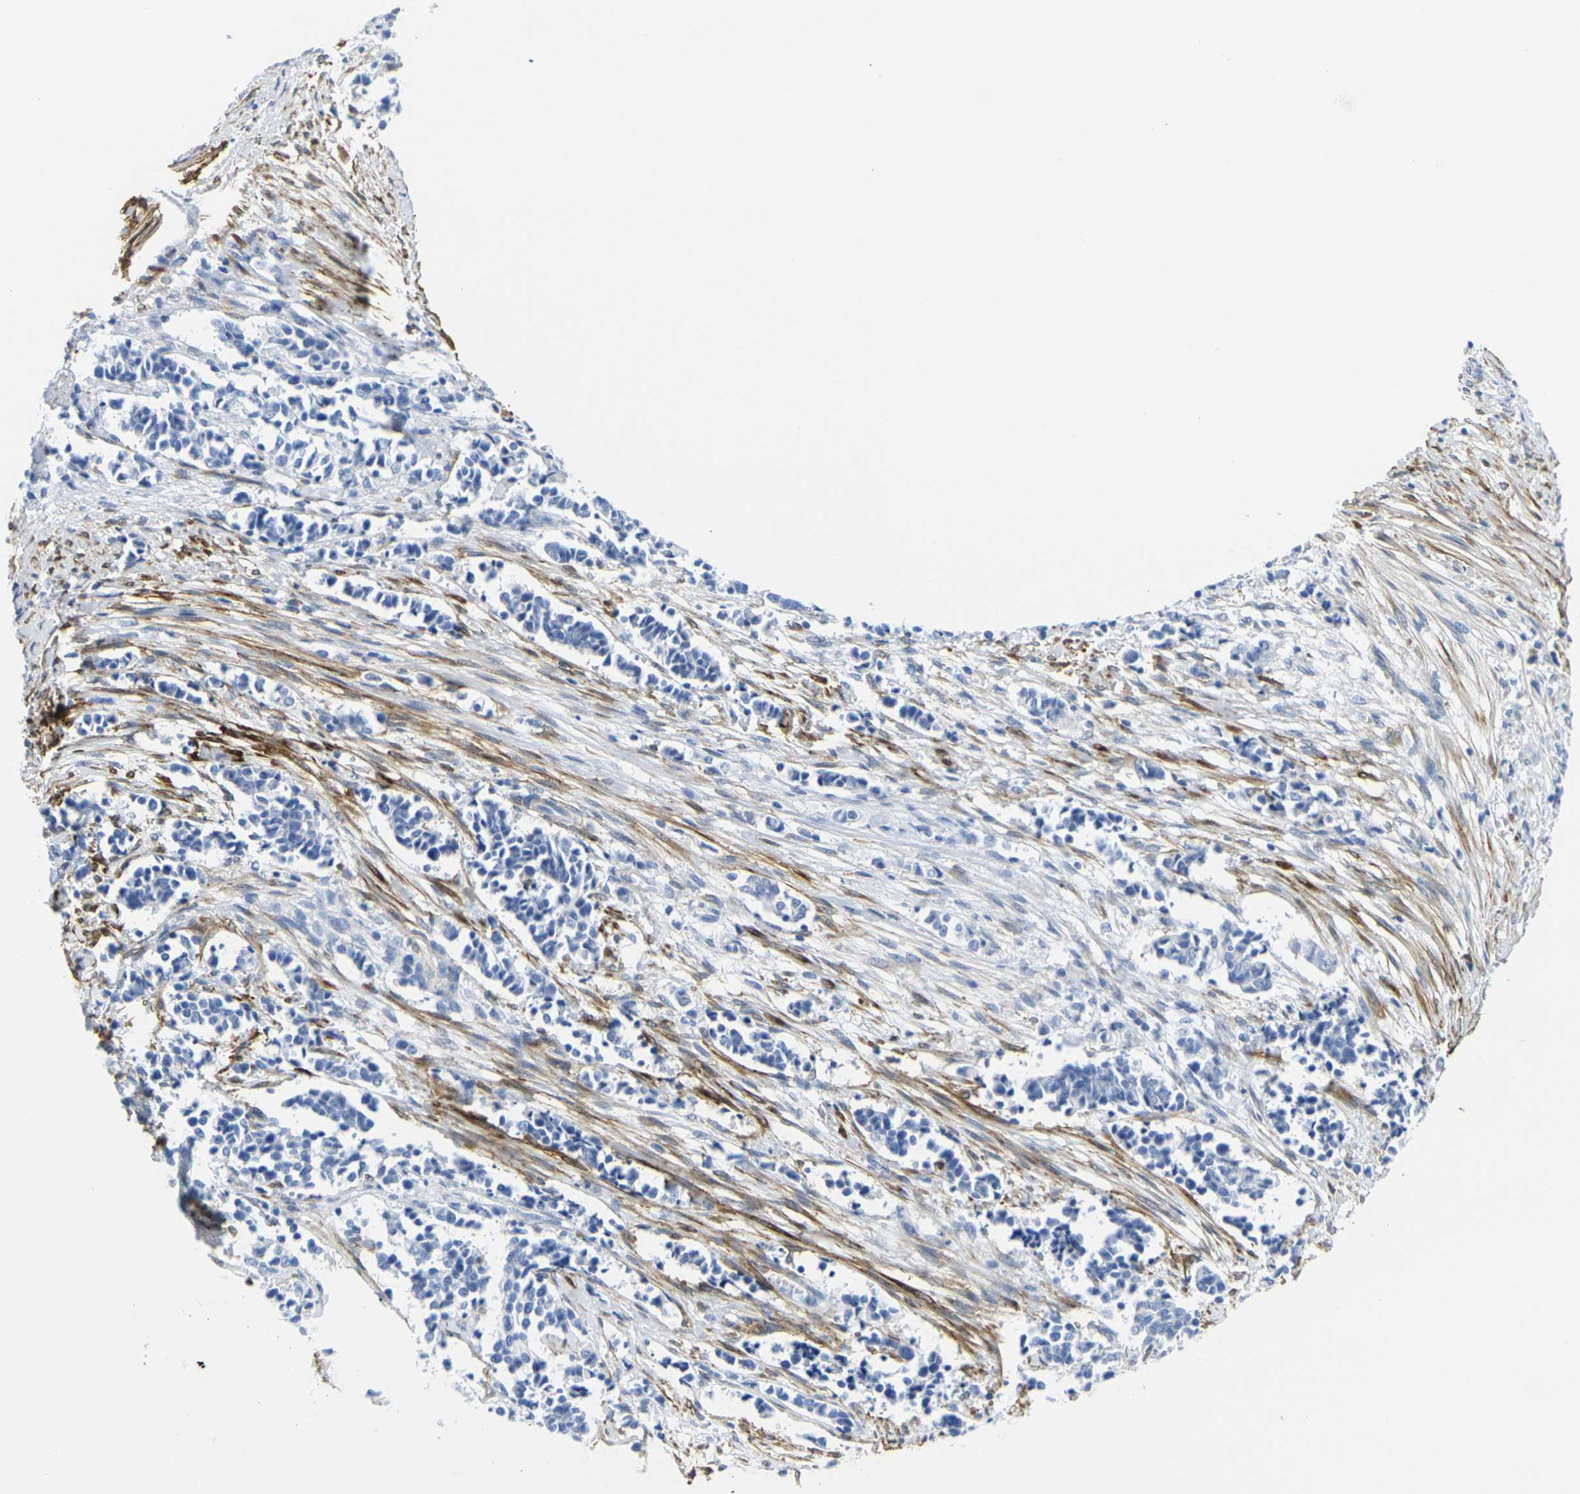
{"staining": {"intensity": "negative", "quantity": "none", "location": "none"}, "tissue": "cervical cancer", "cell_type": "Tumor cells", "image_type": "cancer", "snomed": [{"axis": "morphology", "description": "Normal tissue, NOS"}, {"axis": "morphology", "description": "Squamous cell carcinoma, NOS"}, {"axis": "topography", "description": "Cervix"}], "caption": "The immunohistochemistry image has no significant staining in tumor cells of cervical cancer tissue.", "gene": "CNN1", "patient": {"sex": "female", "age": 35}}